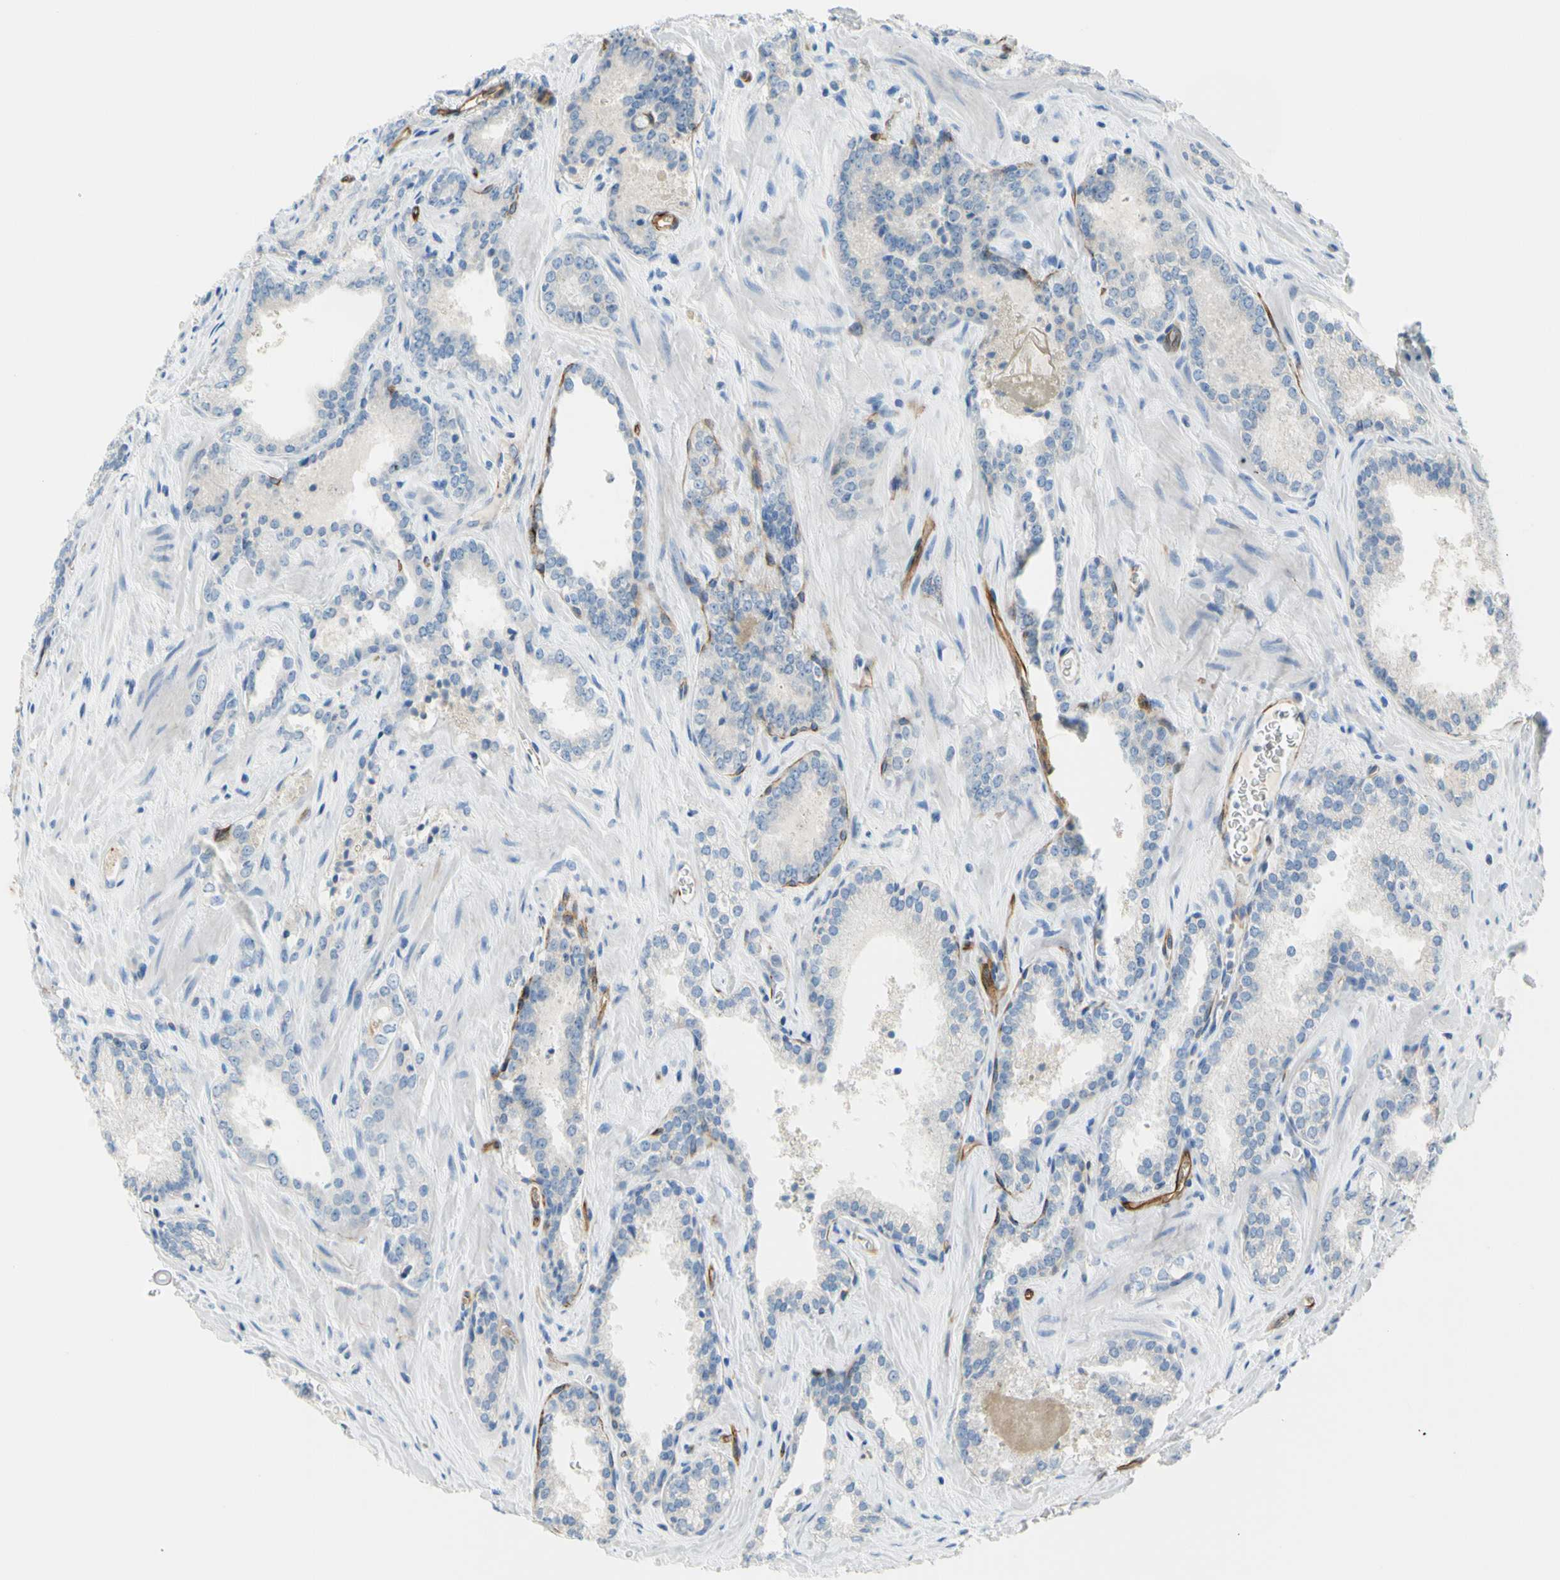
{"staining": {"intensity": "negative", "quantity": "none", "location": "none"}, "tissue": "prostate cancer", "cell_type": "Tumor cells", "image_type": "cancer", "snomed": [{"axis": "morphology", "description": "Adenocarcinoma, Low grade"}, {"axis": "topography", "description": "Prostate"}], "caption": "Tumor cells are negative for protein expression in human prostate adenocarcinoma (low-grade).", "gene": "PRRG2", "patient": {"sex": "male", "age": 60}}